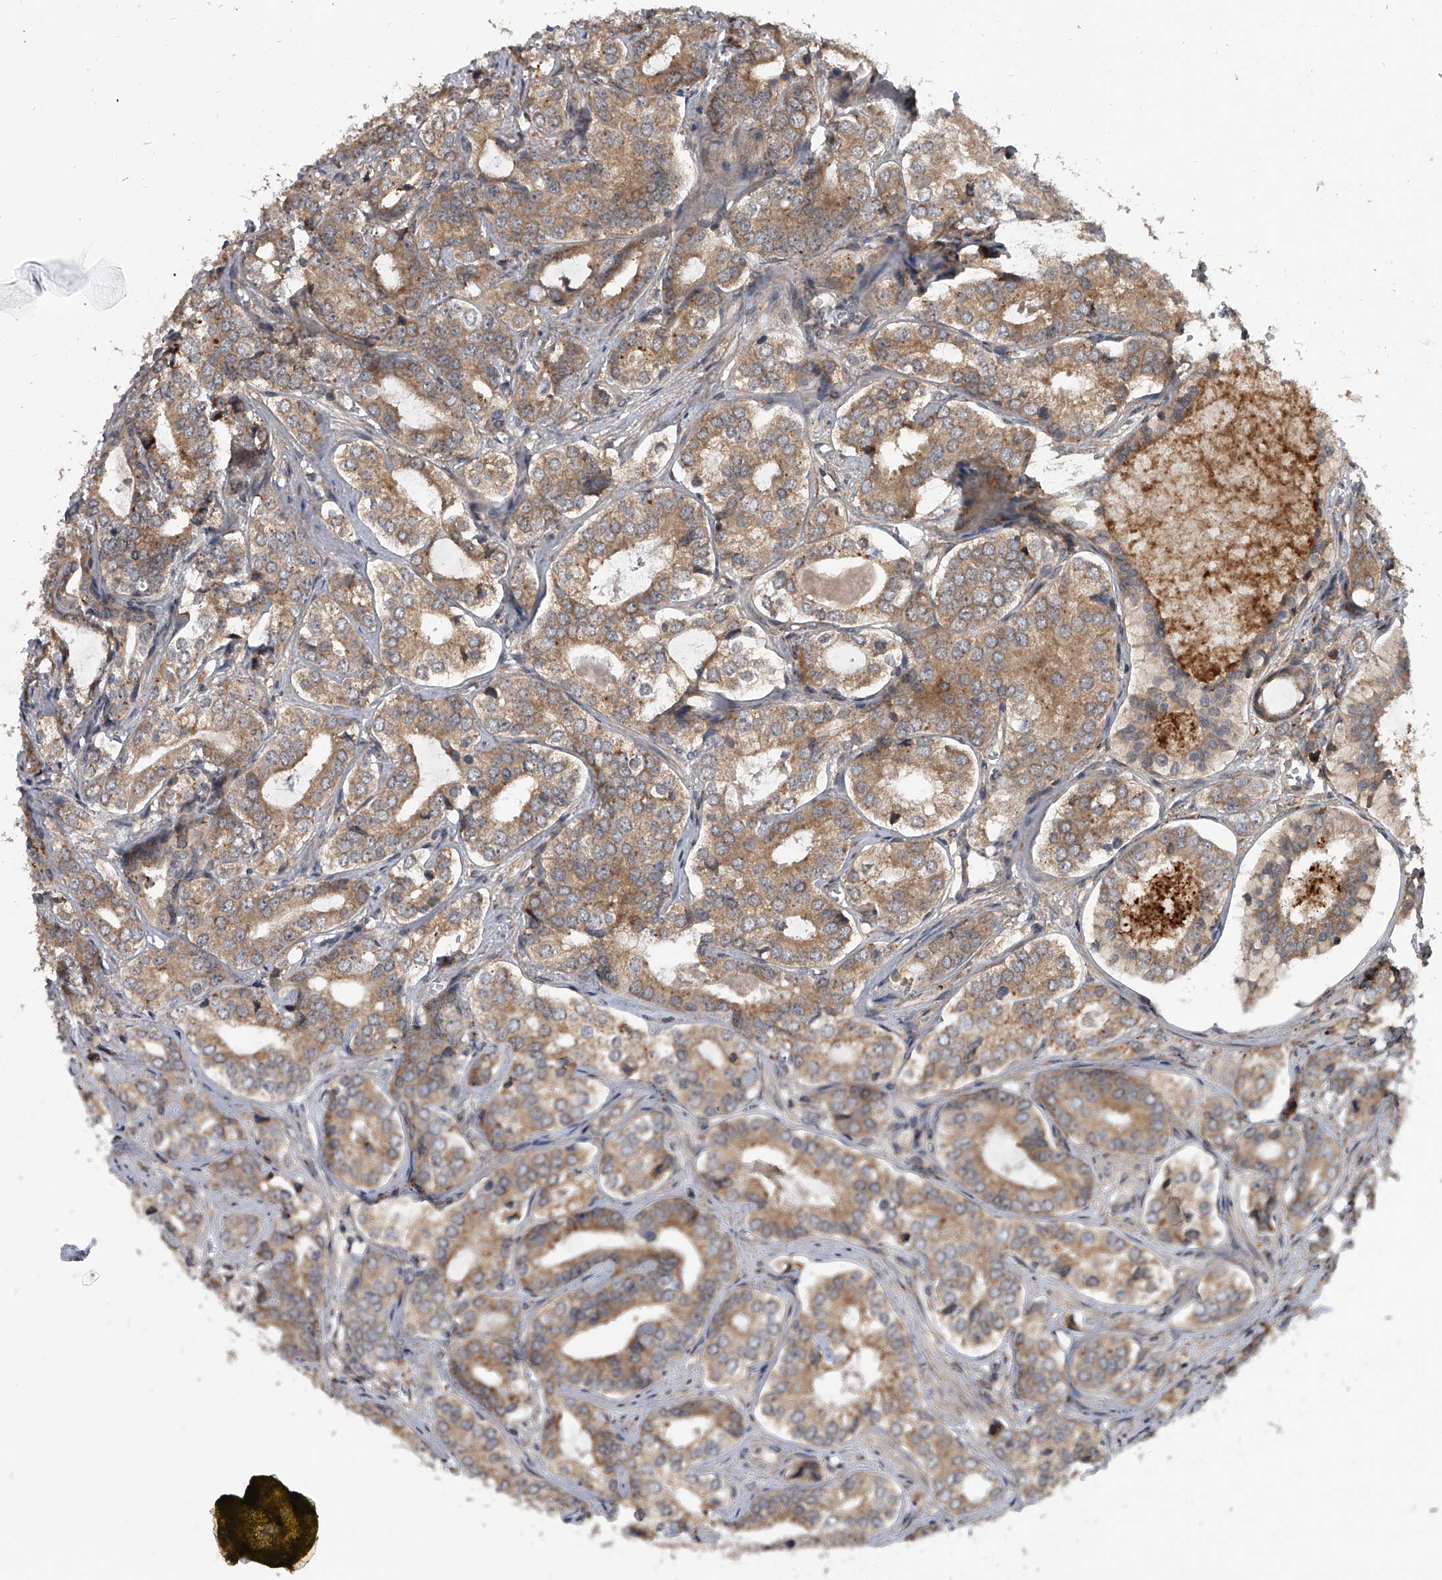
{"staining": {"intensity": "moderate", "quantity": ">75%", "location": "cytoplasmic/membranous"}, "tissue": "prostate cancer", "cell_type": "Tumor cells", "image_type": "cancer", "snomed": [{"axis": "morphology", "description": "Adenocarcinoma, High grade"}, {"axis": "topography", "description": "Prostate"}], "caption": "Prostate adenocarcinoma (high-grade) was stained to show a protein in brown. There is medium levels of moderate cytoplasmic/membranous staining in approximately >75% of tumor cells. The staining was performed using DAB (3,3'-diaminobenzidine), with brown indicating positive protein expression. Nuclei are stained blue with hematoxylin.", "gene": "GEMIN8", "patient": {"sex": "male", "age": 62}}